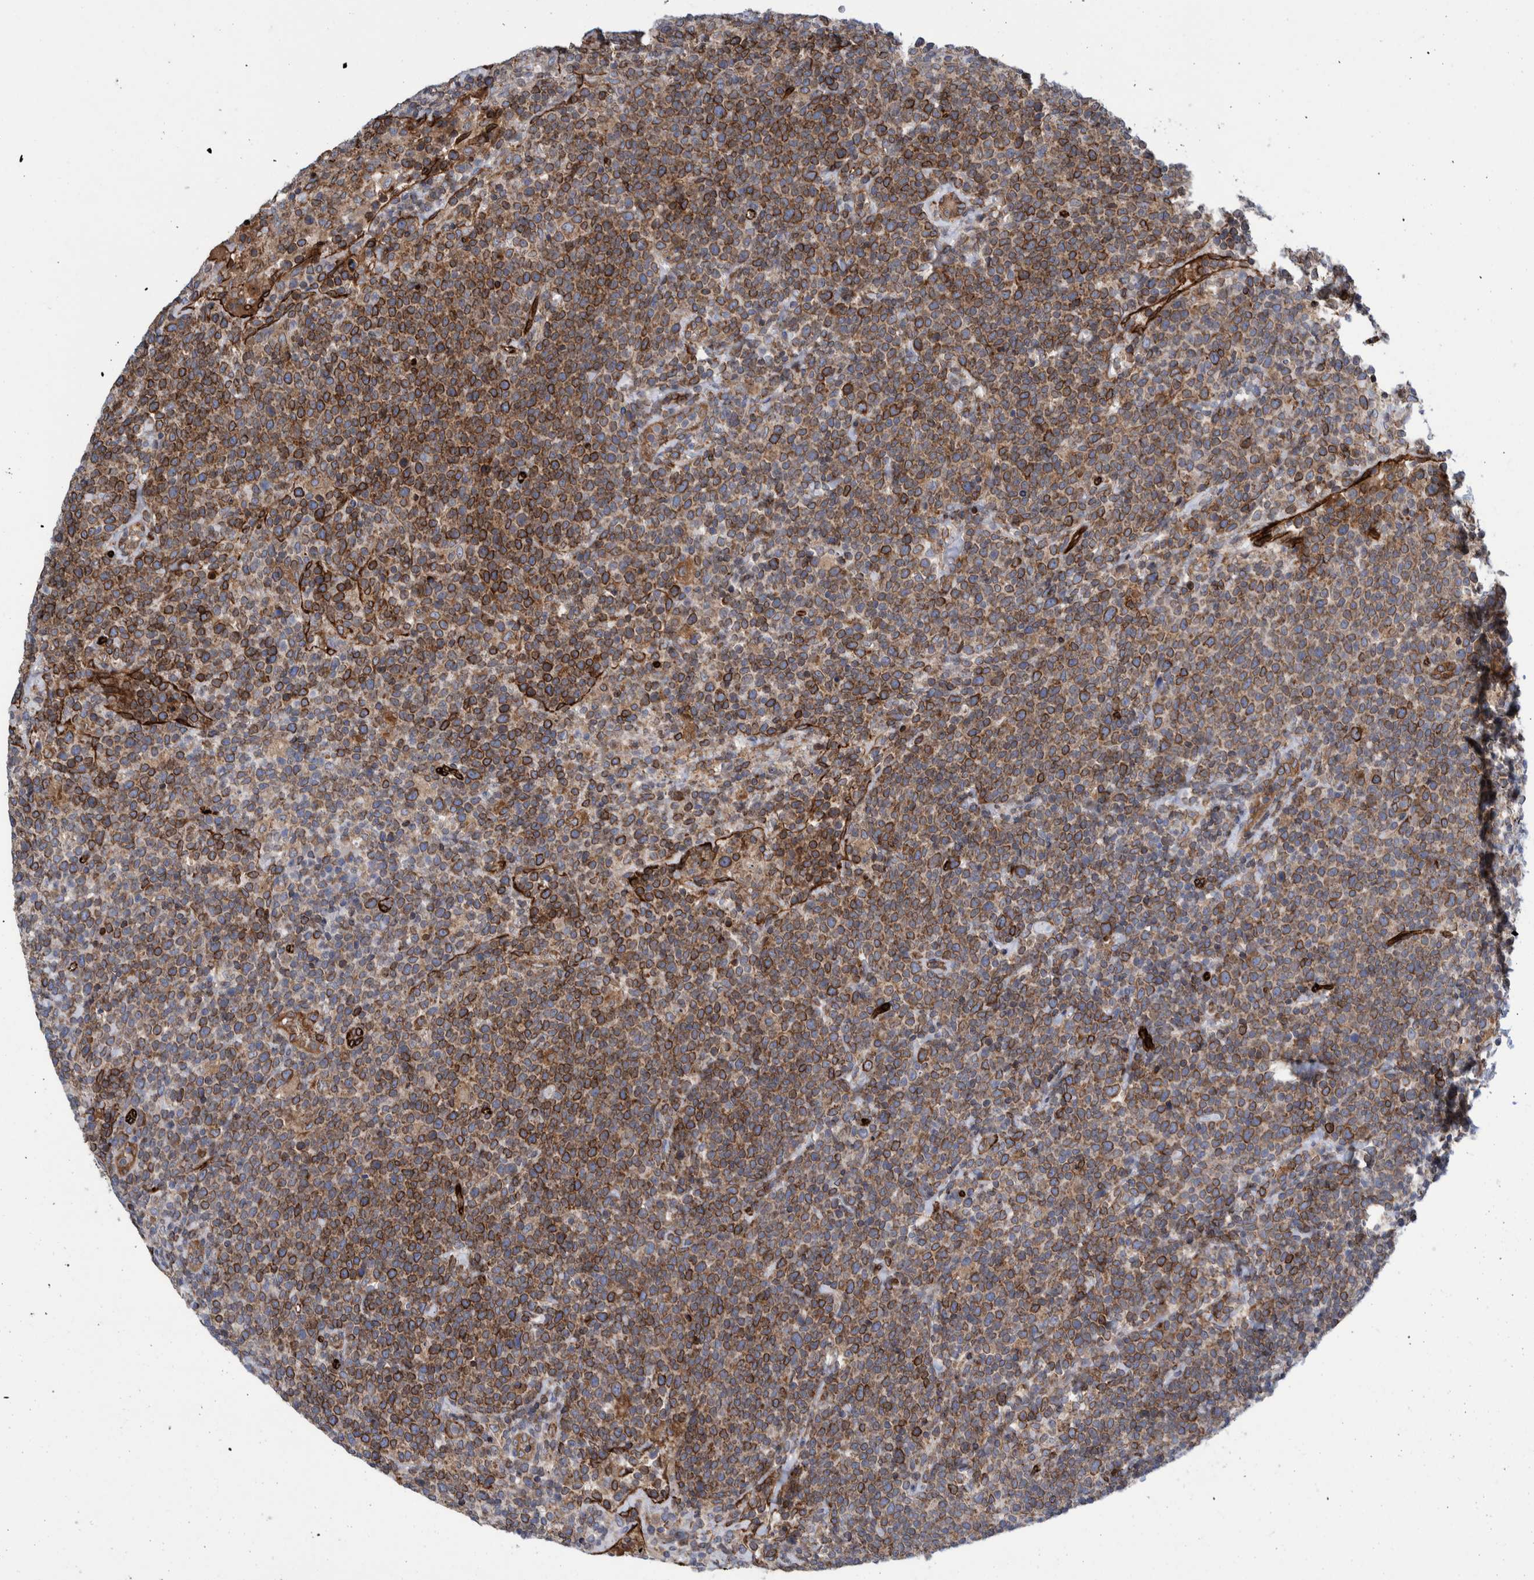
{"staining": {"intensity": "moderate", "quantity": ">75%", "location": "cytoplasmic/membranous"}, "tissue": "lymphoma", "cell_type": "Tumor cells", "image_type": "cancer", "snomed": [{"axis": "morphology", "description": "Malignant lymphoma, non-Hodgkin's type, High grade"}, {"axis": "topography", "description": "Lymph node"}], "caption": "High-grade malignant lymphoma, non-Hodgkin's type stained with immunohistochemistry shows moderate cytoplasmic/membranous expression in approximately >75% of tumor cells. (DAB IHC with brightfield microscopy, high magnification).", "gene": "THEM6", "patient": {"sex": "male", "age": 61}}